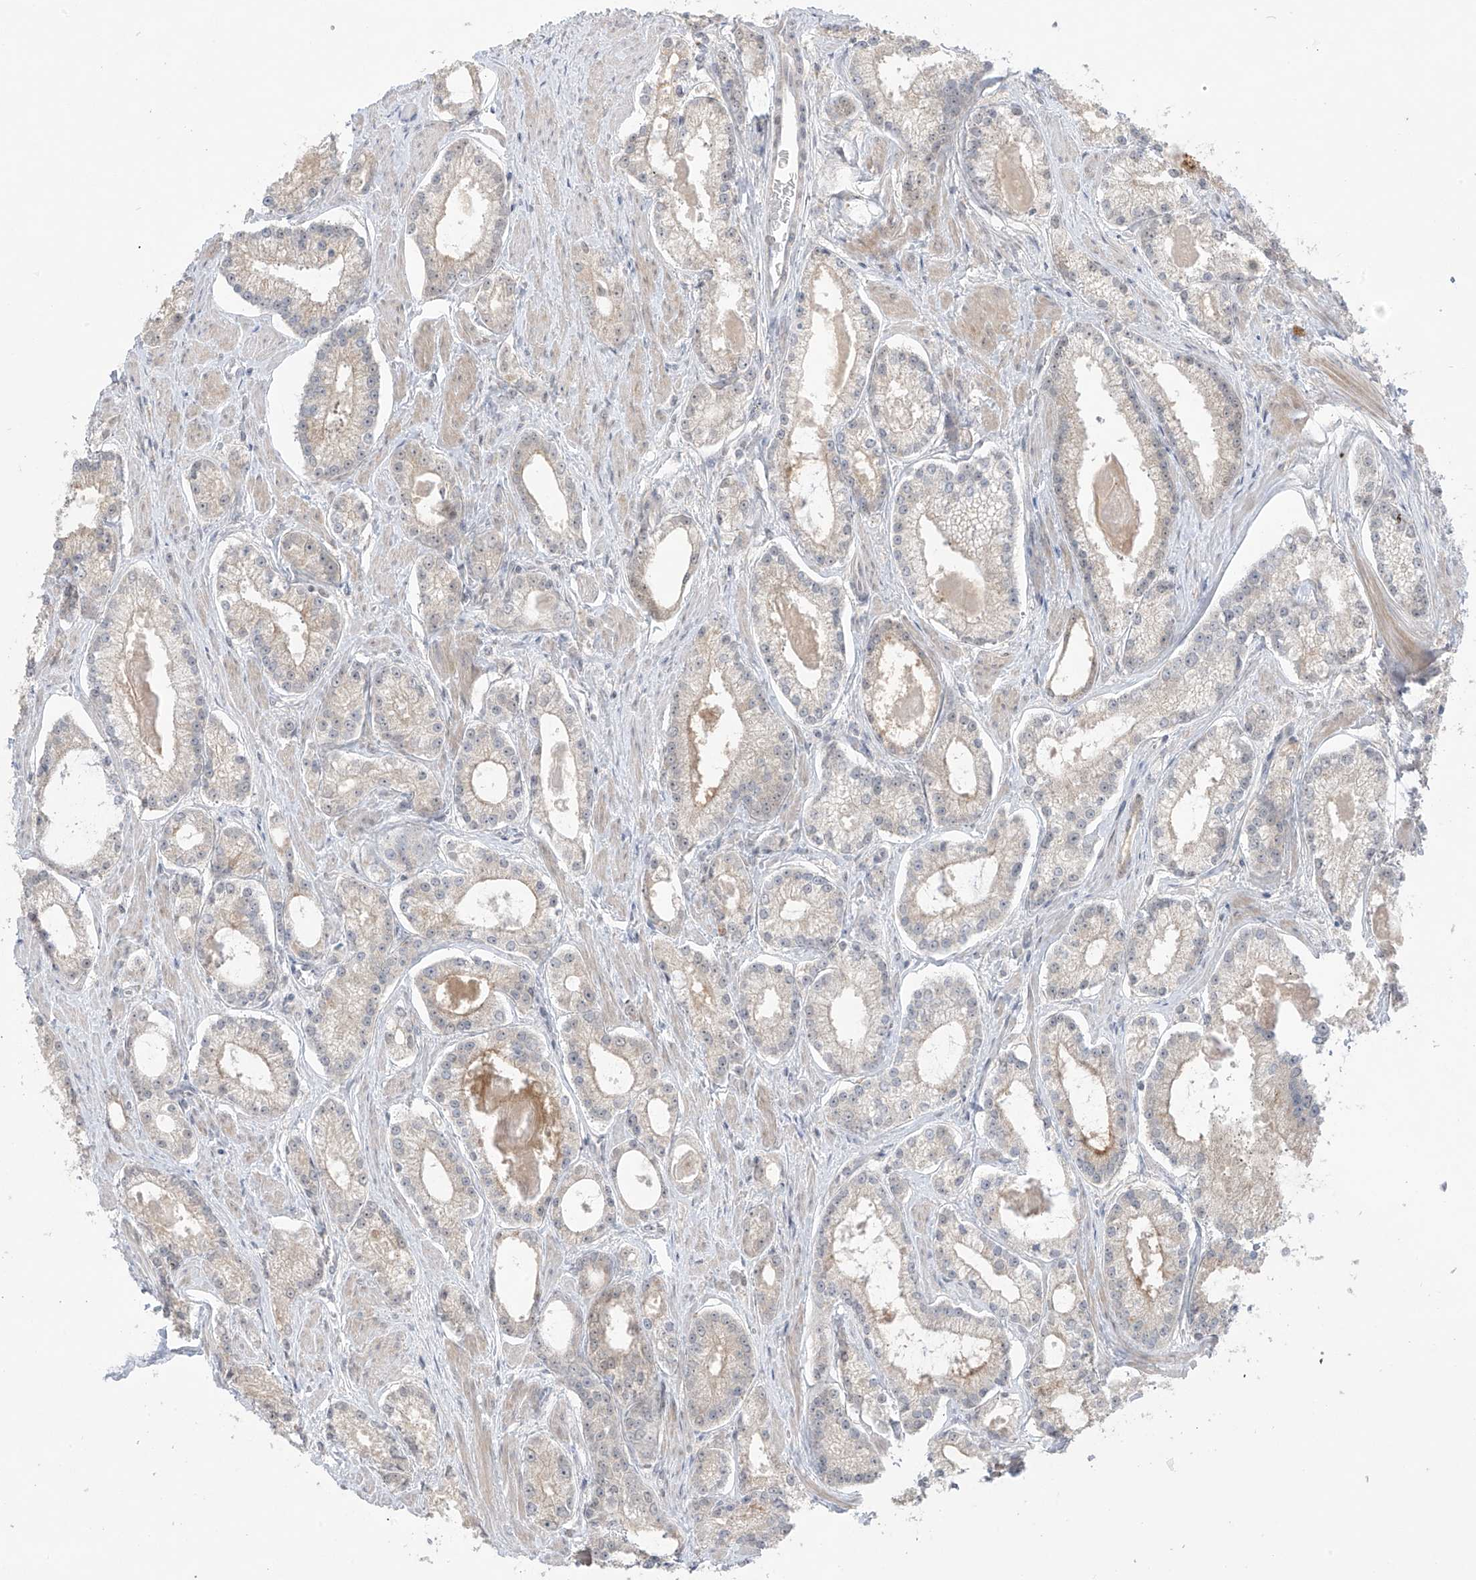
{"staining": {"intensity": "negative", "quantity": "none", "location": "none"}, "tissue": "prostate cancer", "cell_type": "Tumor cells", "image_type": "cancer", "snomed": [{"axis": "morphology", "description": "Adenocarcinoma, Low grade"}, {"axis": "topography", "description": "Prostate"}], "caption": "A high-resolution micrograph shows immunohistochemistry staining of prostate cancer (adenocarcinoma (low-grade)), which reveals no significant expression in tumor cells.", "gene": "OGT", "patient": {"sex": "male", "age": 54}}